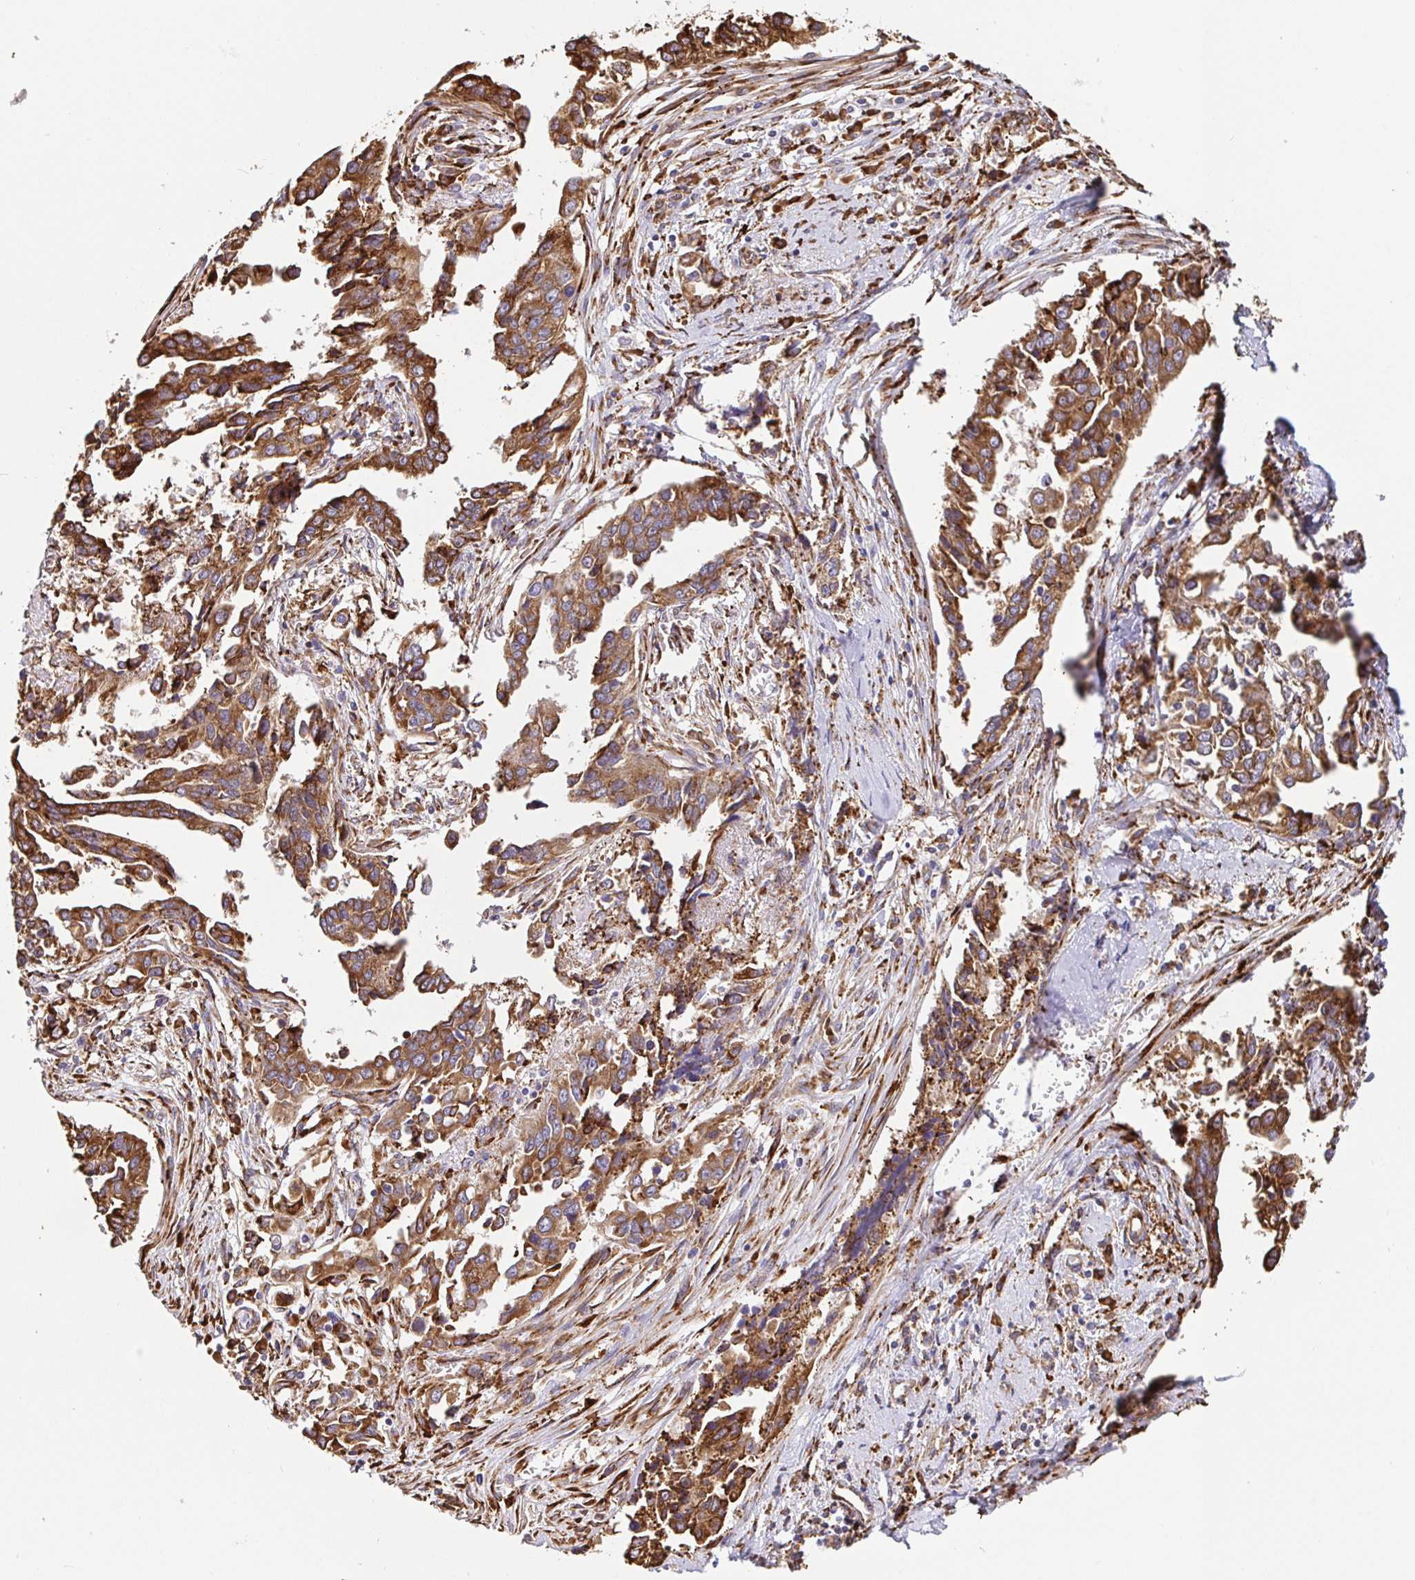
{"staining": {"intensity": "strong", "quantity": ">75%", "location": "cytoplasmic/membranous"}, "tissue": "ovarian cancer", "cell_type": "Tumor cells", "image_type": "cancer", "snomed": [{"axis": "morphology", "description": "Cystadenocarcinoma, serous, NOS"}, {"axis": "topography", "description": "Ovary"}], "caption": "Immunohistochemical staining of ovarian cancer demonstrates high levels of strong cytoplasmic/membranous protein expression in about >75% of tumor cells. Immunohistochemistry stains the protein of interest in brown and the nuclei are stained blue.", "gene": "MAOA", "patient": {"sex": "female", "age": 75}}